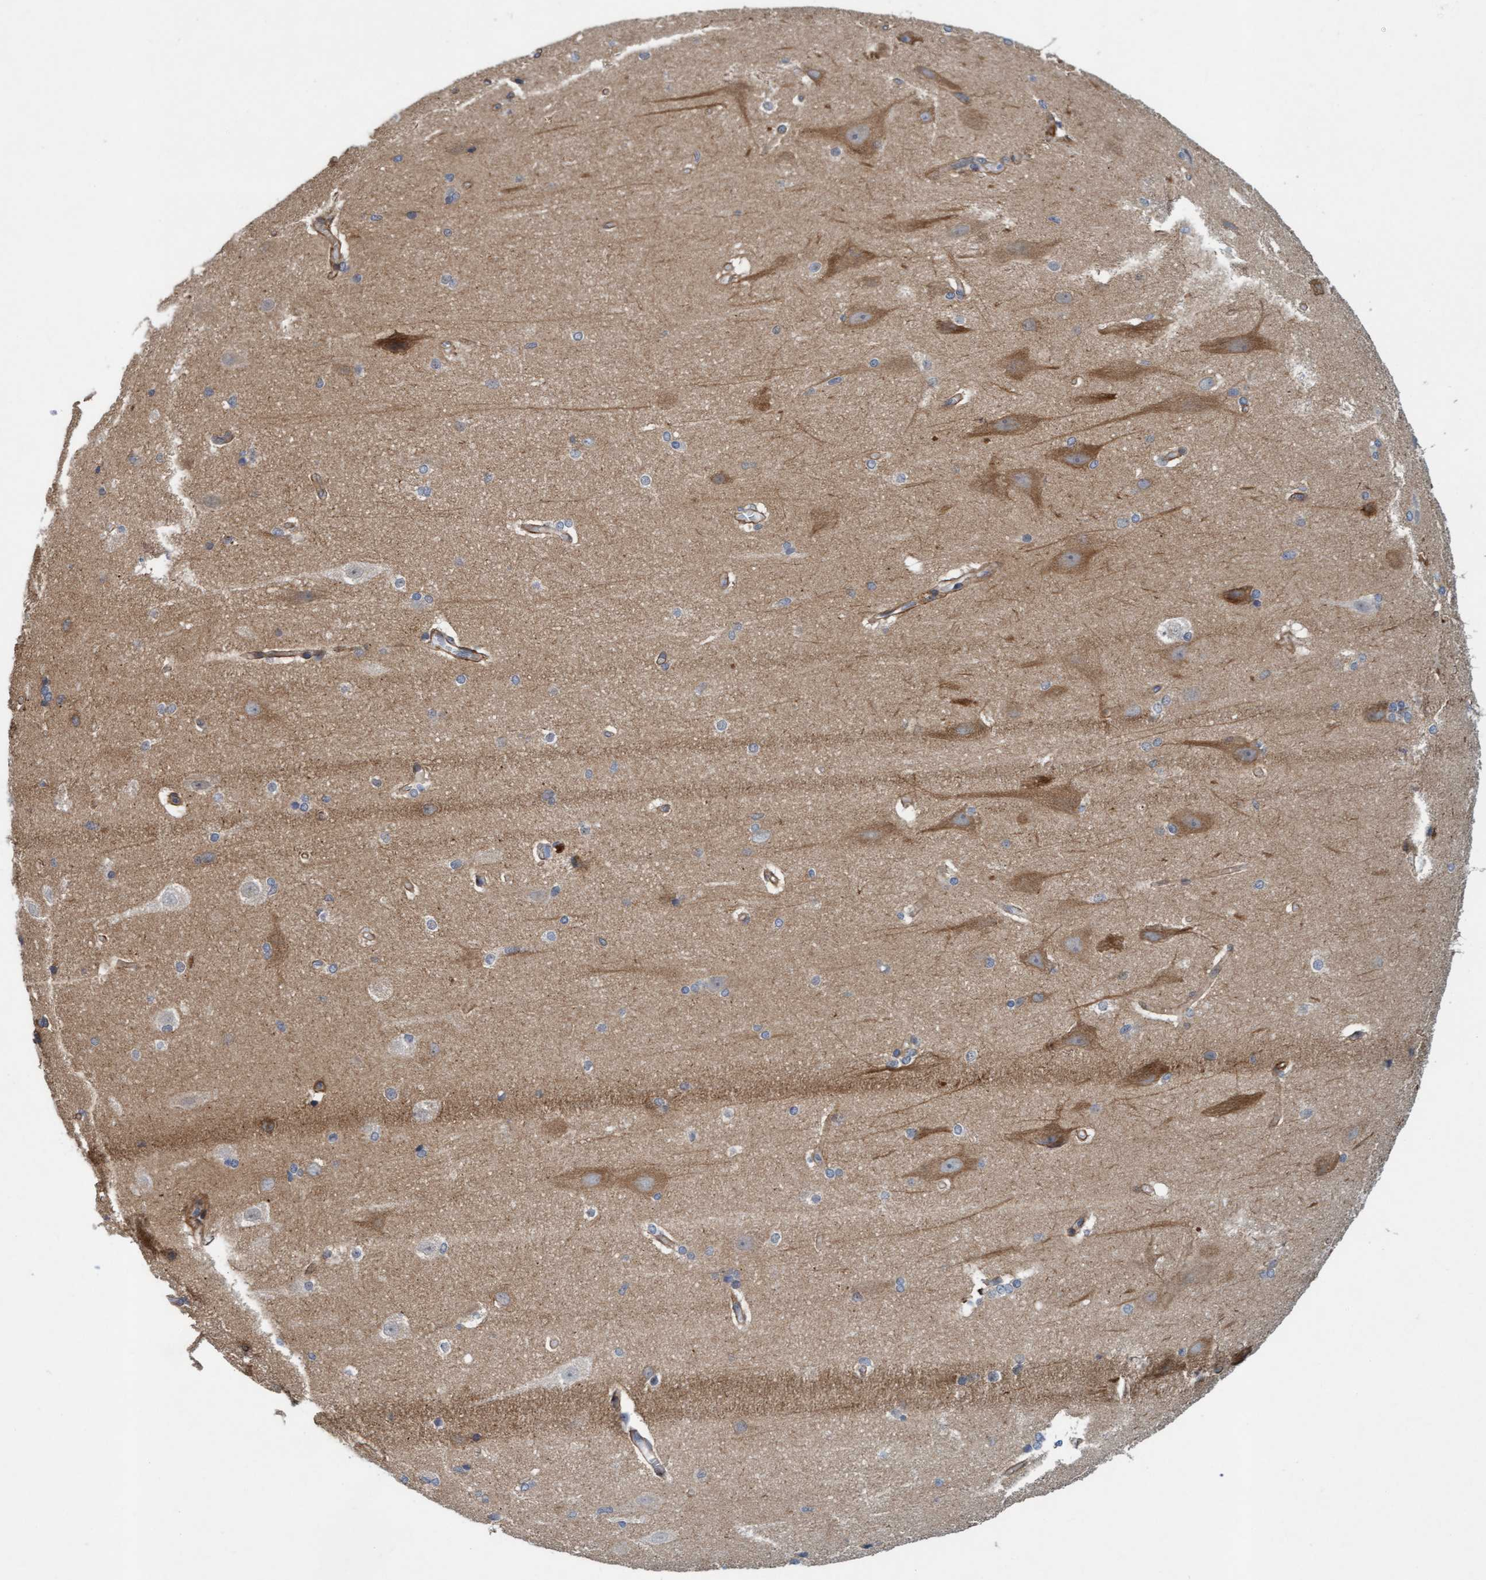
{"staining": {"intensity": "moderate", "quantity": ">75%", "location": "cytoplasmic/membranous"}, "tissue": "cerebral cortex", "cell_type": "Endothelial cells", "image_type": "normal", "snomed": [{"axis": "morphology", "description": "Normal tissue, NOS"}, {"axis": "topography", "description": "Cerebral cortex"}, {"axis": "topography", "description": "Hippocampus"}], "caption": "Protein analysis of unremarkable cerebral cortex displays moderate cytoplasmic/membranous staining in approximately >75% of endothelial cells. (brown staining indicates protein expression, while blue staining denotes nuclei).", "gene": "TSTD2", "patient": {"sex": "female", "age": 19}}